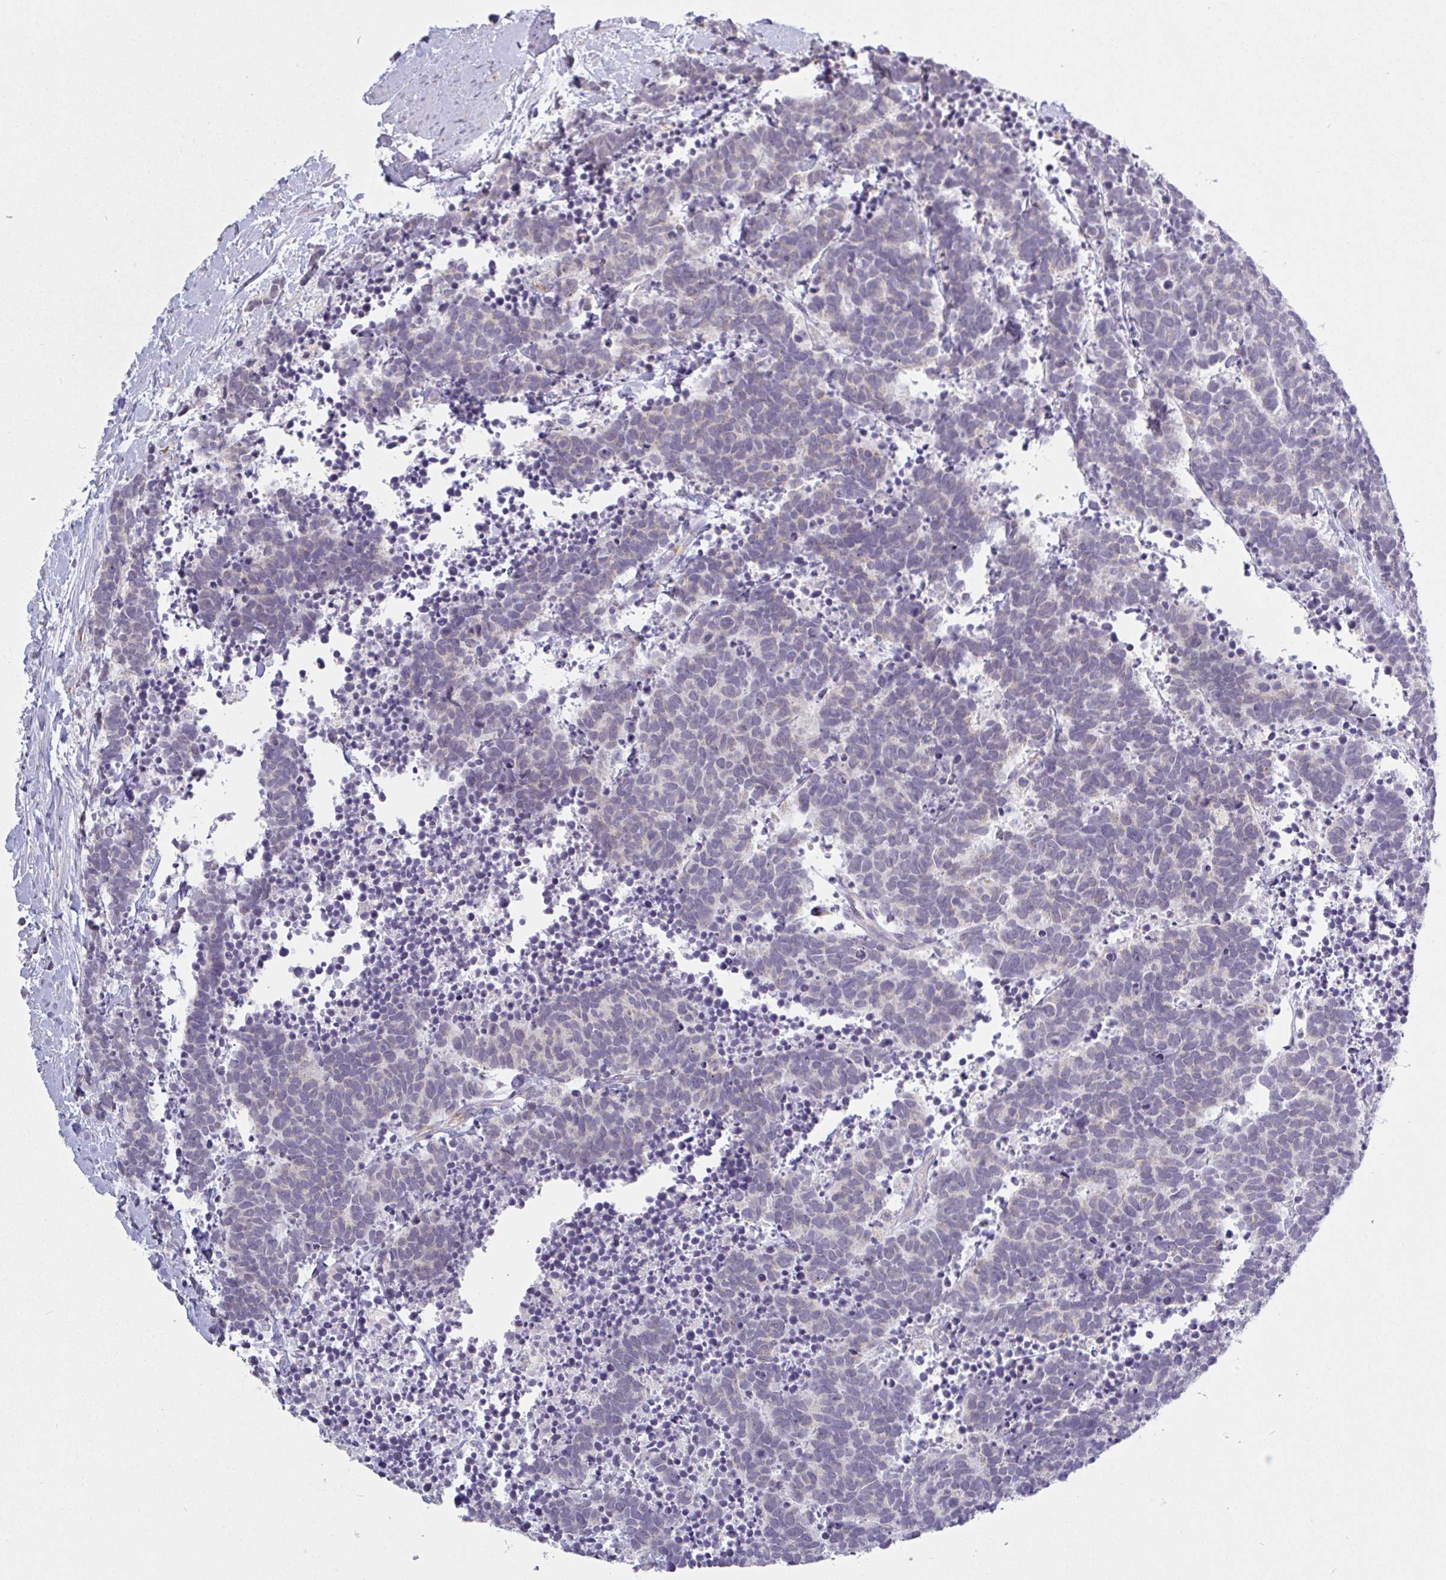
{"staining": {"intensity": "negative", "quantity": "none", "location": "none"}, "tissue": "carcinoid", "cell_type": "Tumor cells", "image_type": "cancer", "snomed": [{"axis": "morphology", "description": "Carcinoma, NOS"}, {"axis": "morphology", "description": "Carcinoid, malignant, NOS"}, {"axis": "topography", "description": "Prostate"}], "caption": "DAB (3,3'-diaminobenzidine) immunohistochemical staining of human carcinoma demonstrates no significant staining in tumor cells.", "gene": "PLCD4", "patient": {"sex": "male", "age": 57}}